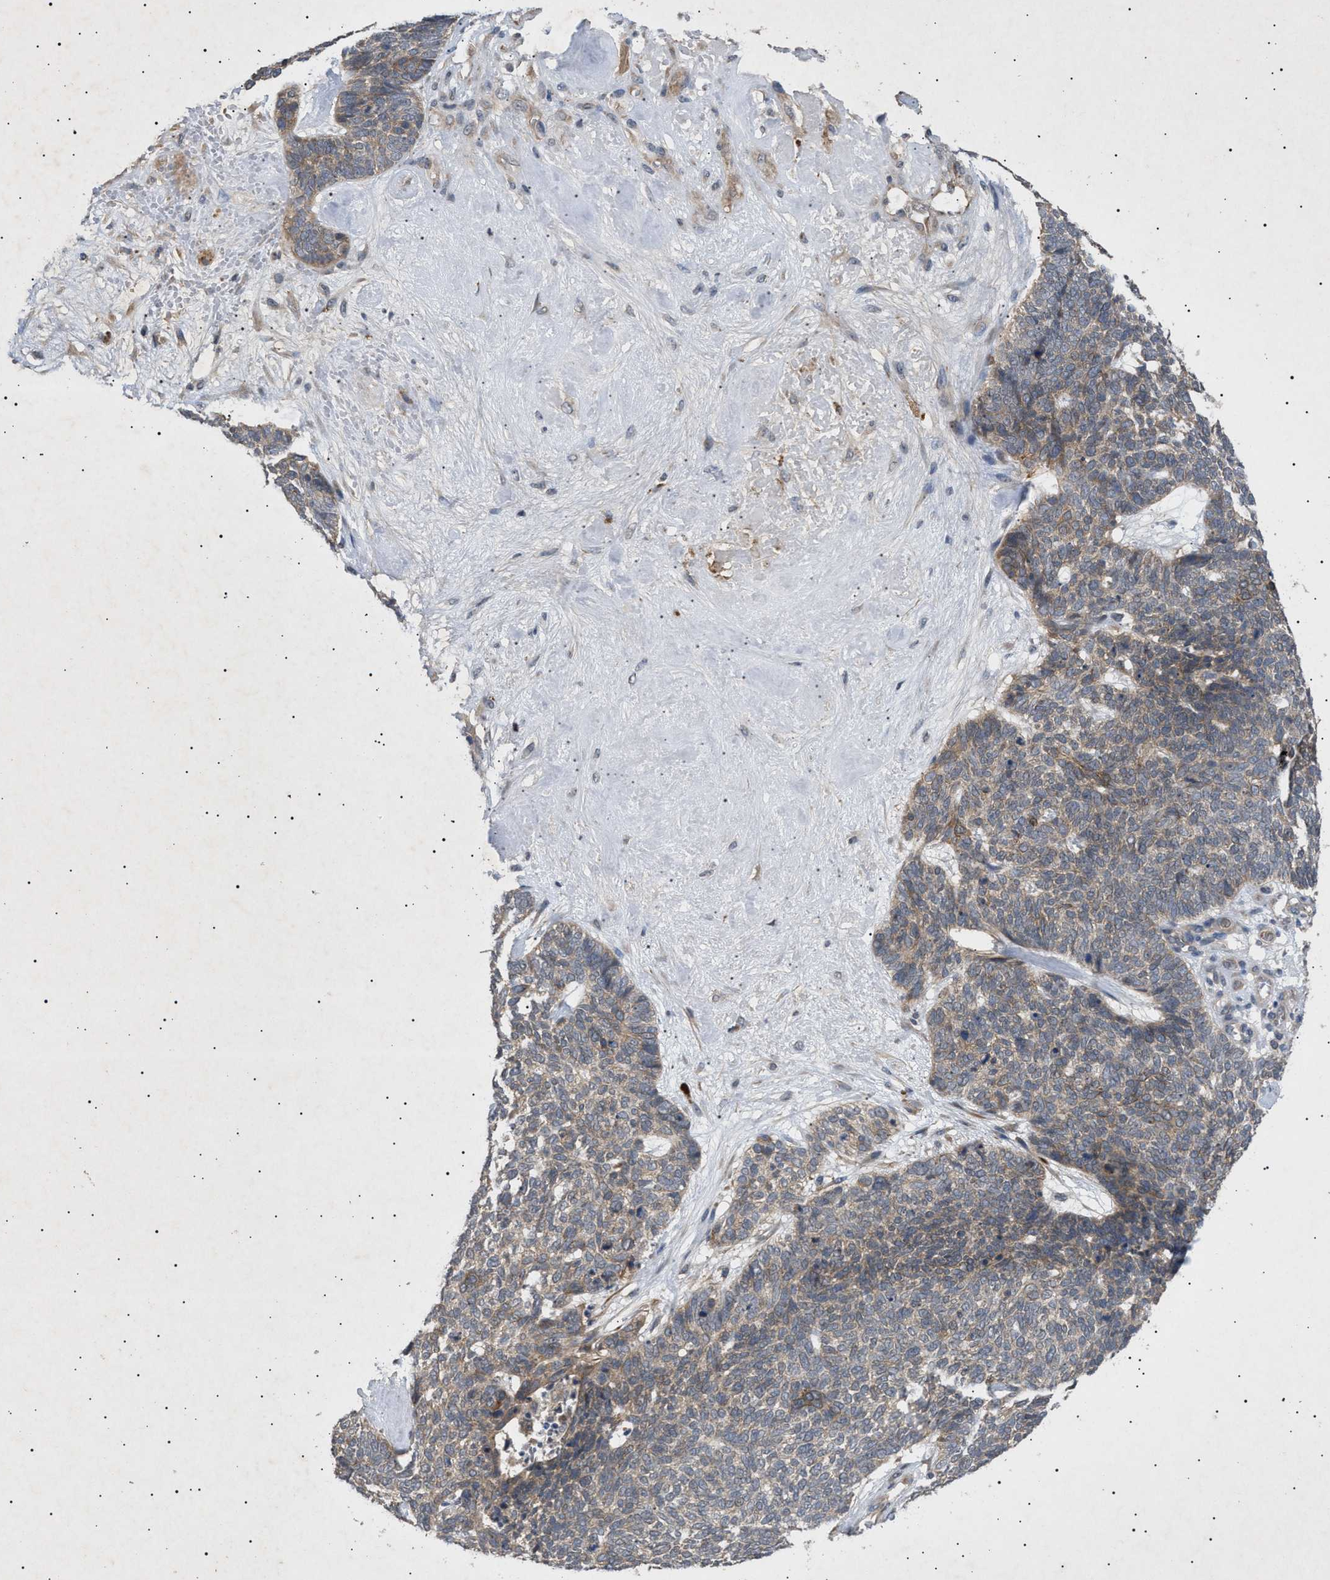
{"staining": {"intensity": "moderate", "quantity": "25%-75%", "location": "cytoplasmic/membranous"}, "tissue": "skin cancer", "cell_type": "Tumor cells", "image_type": "cancer", "snomed": [{"axis": "morphology", "description": "Basal cell carcinoma"}, {"axis": "topography", "description": "Skin"}], "caption": "Skin cancer (basal cell carcinoma) was stained to show a protein in brown. There is medium levels of moderate cytoplasmic/membranous staining in approximately 25%-75% of tumor cells.", "gene": "SIRT5", "patient": {"sex": "female", "age": 84}}